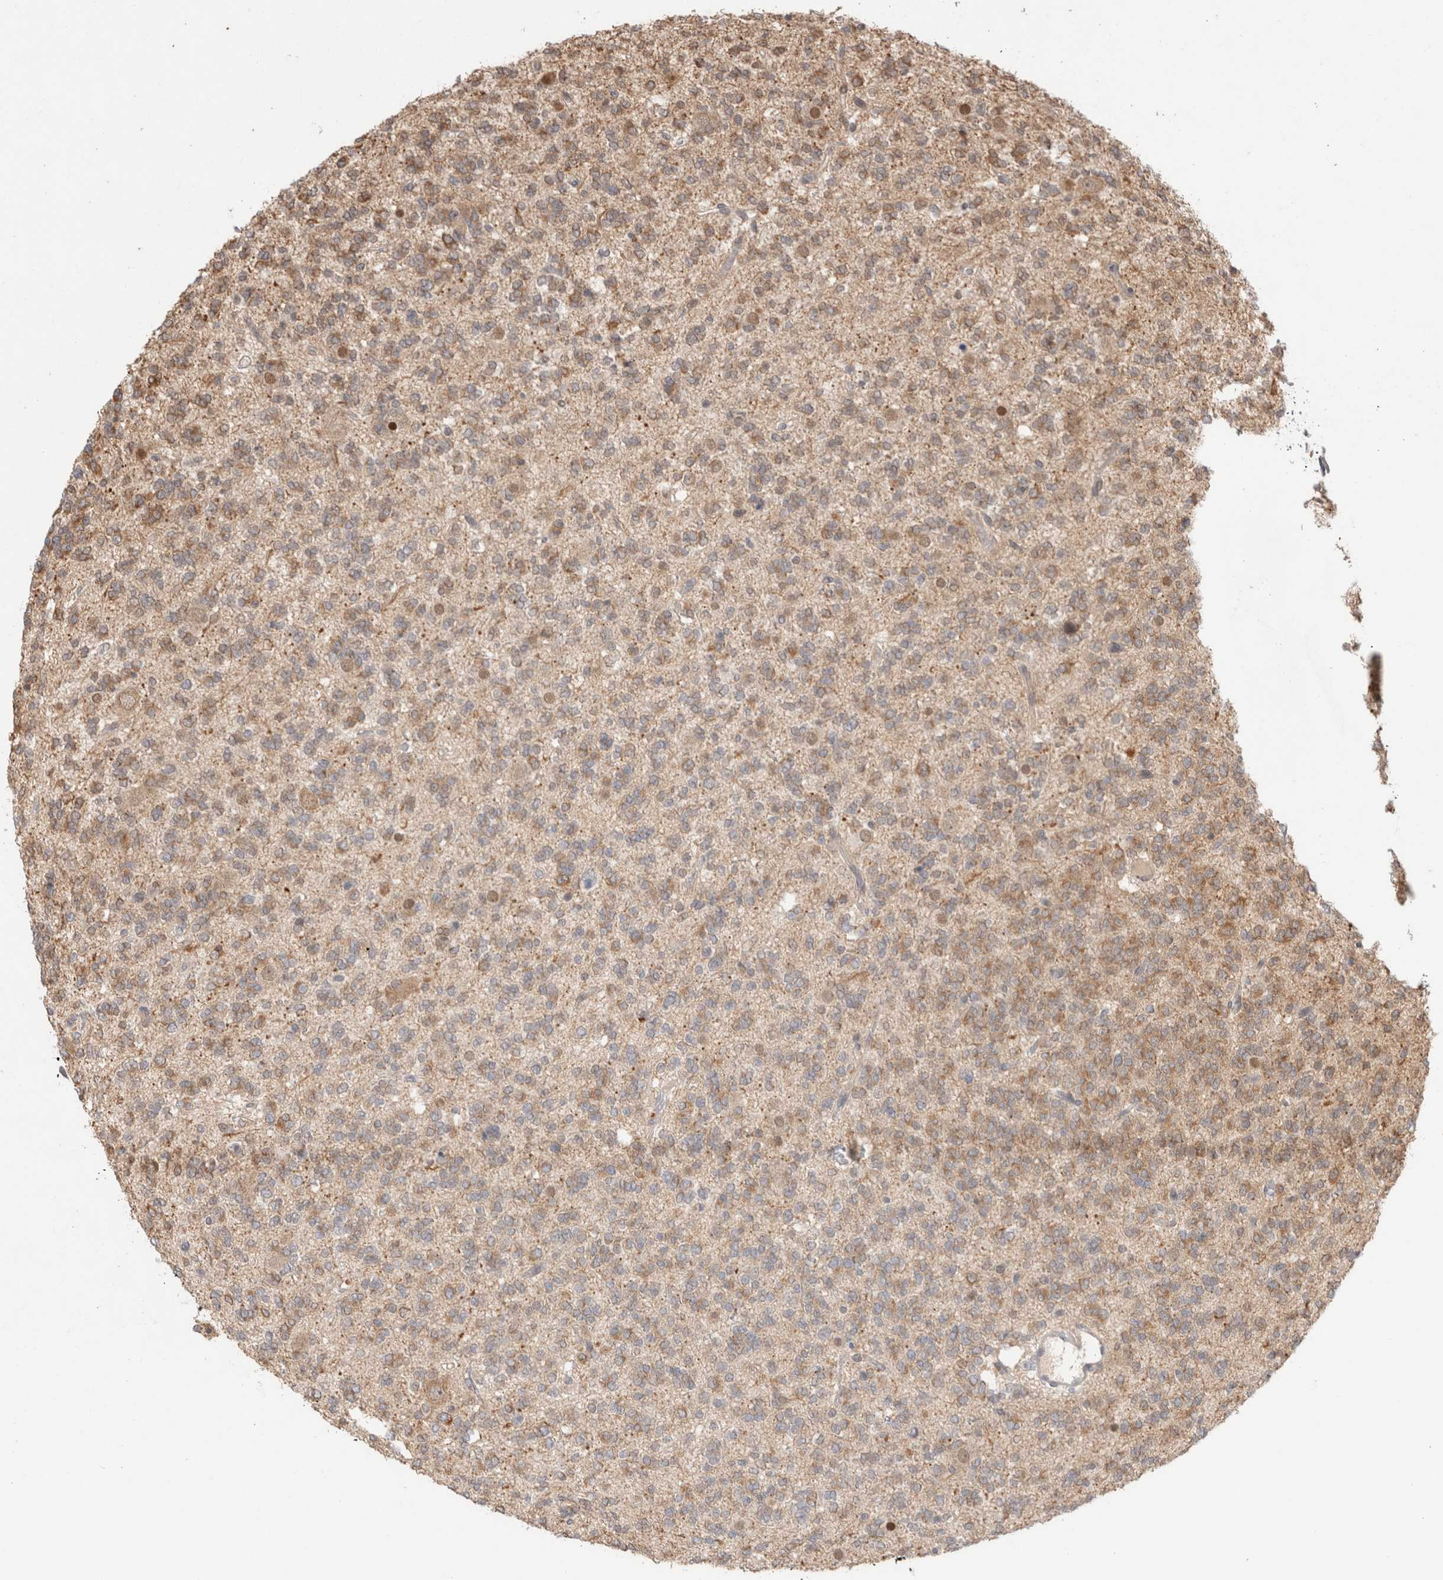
{"staining": {"intensity": "moderate", "quantity": ">75%", "location": "cytoplasmic/membranous"}, "tissue": "glioma", "cell_type": "Tumor cells", "image_type": "cancer", "snomed": [{"axis": "morphology", "description": "Glioma, malignant, Low grade"}, {"axis": "topography", "description": "Brain"}], "caption": "The immunohistochemical stain highlights moderate cytoplasmic/membranous expression in tumor cells of malignant glioma (low-grade) tissue. (brown staining indicates protein expression, while blue staining denotes nuclei).", "gene": "SYDE2", "patient": {"sex": "male", "age": 38}}